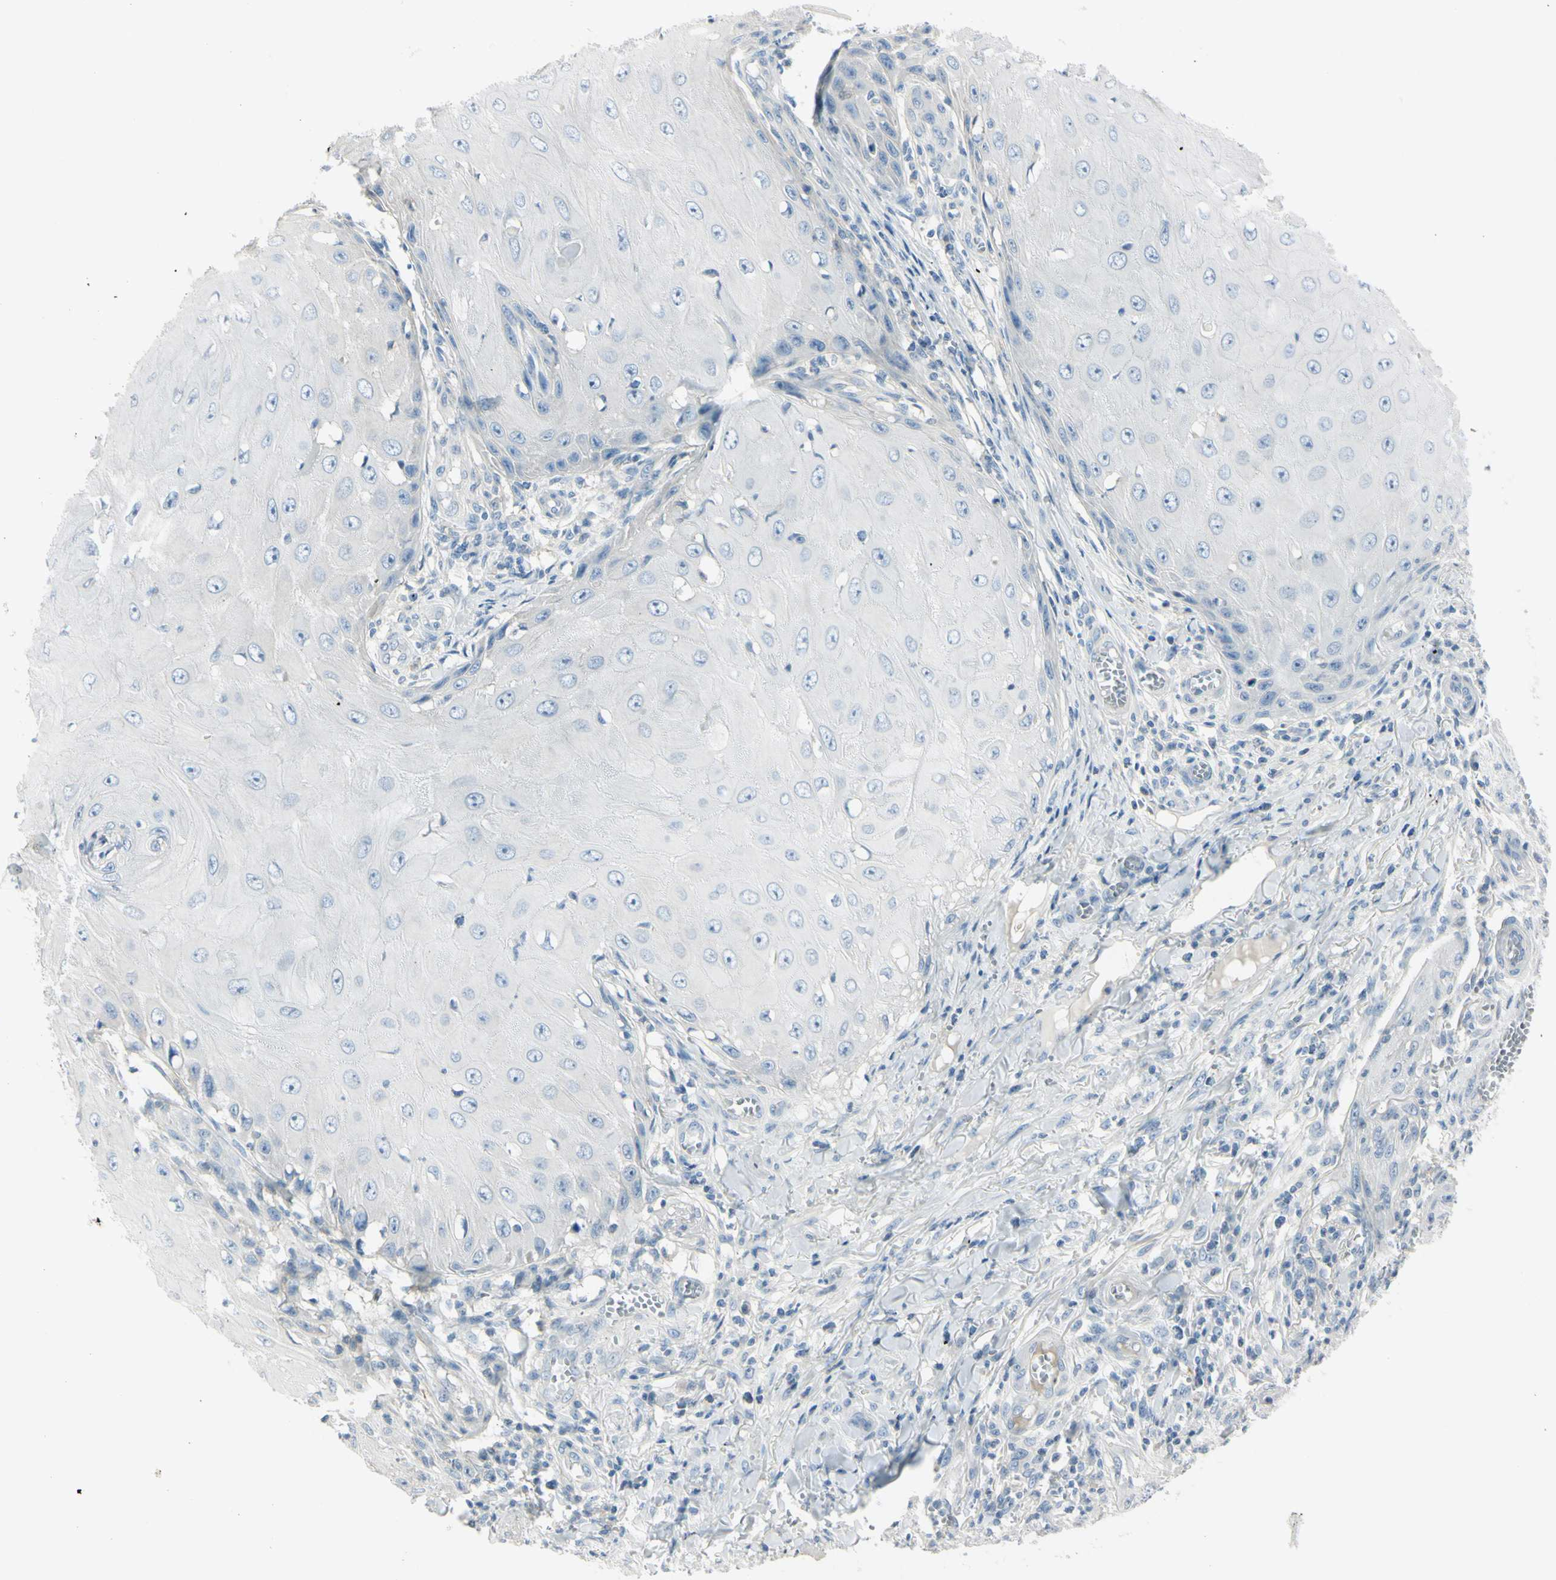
{"staining": {"intensity": "negative", "quantity": "none", "location": "none"}, "tissue": "skin cancer", "cell_type": "Tumor cells", "image_type": "cancer", "snomed": [{"axis": "morphology", "description": "Squamous cell carcinoma, NOS"}, {"axis": "topography", "description": "Skin"}], "caption": "Tumor cells show no significant positivity in skin squamous cell carcinoma.", "gene": "ASB9", "patient": {"sex": "female", "age": 73}}